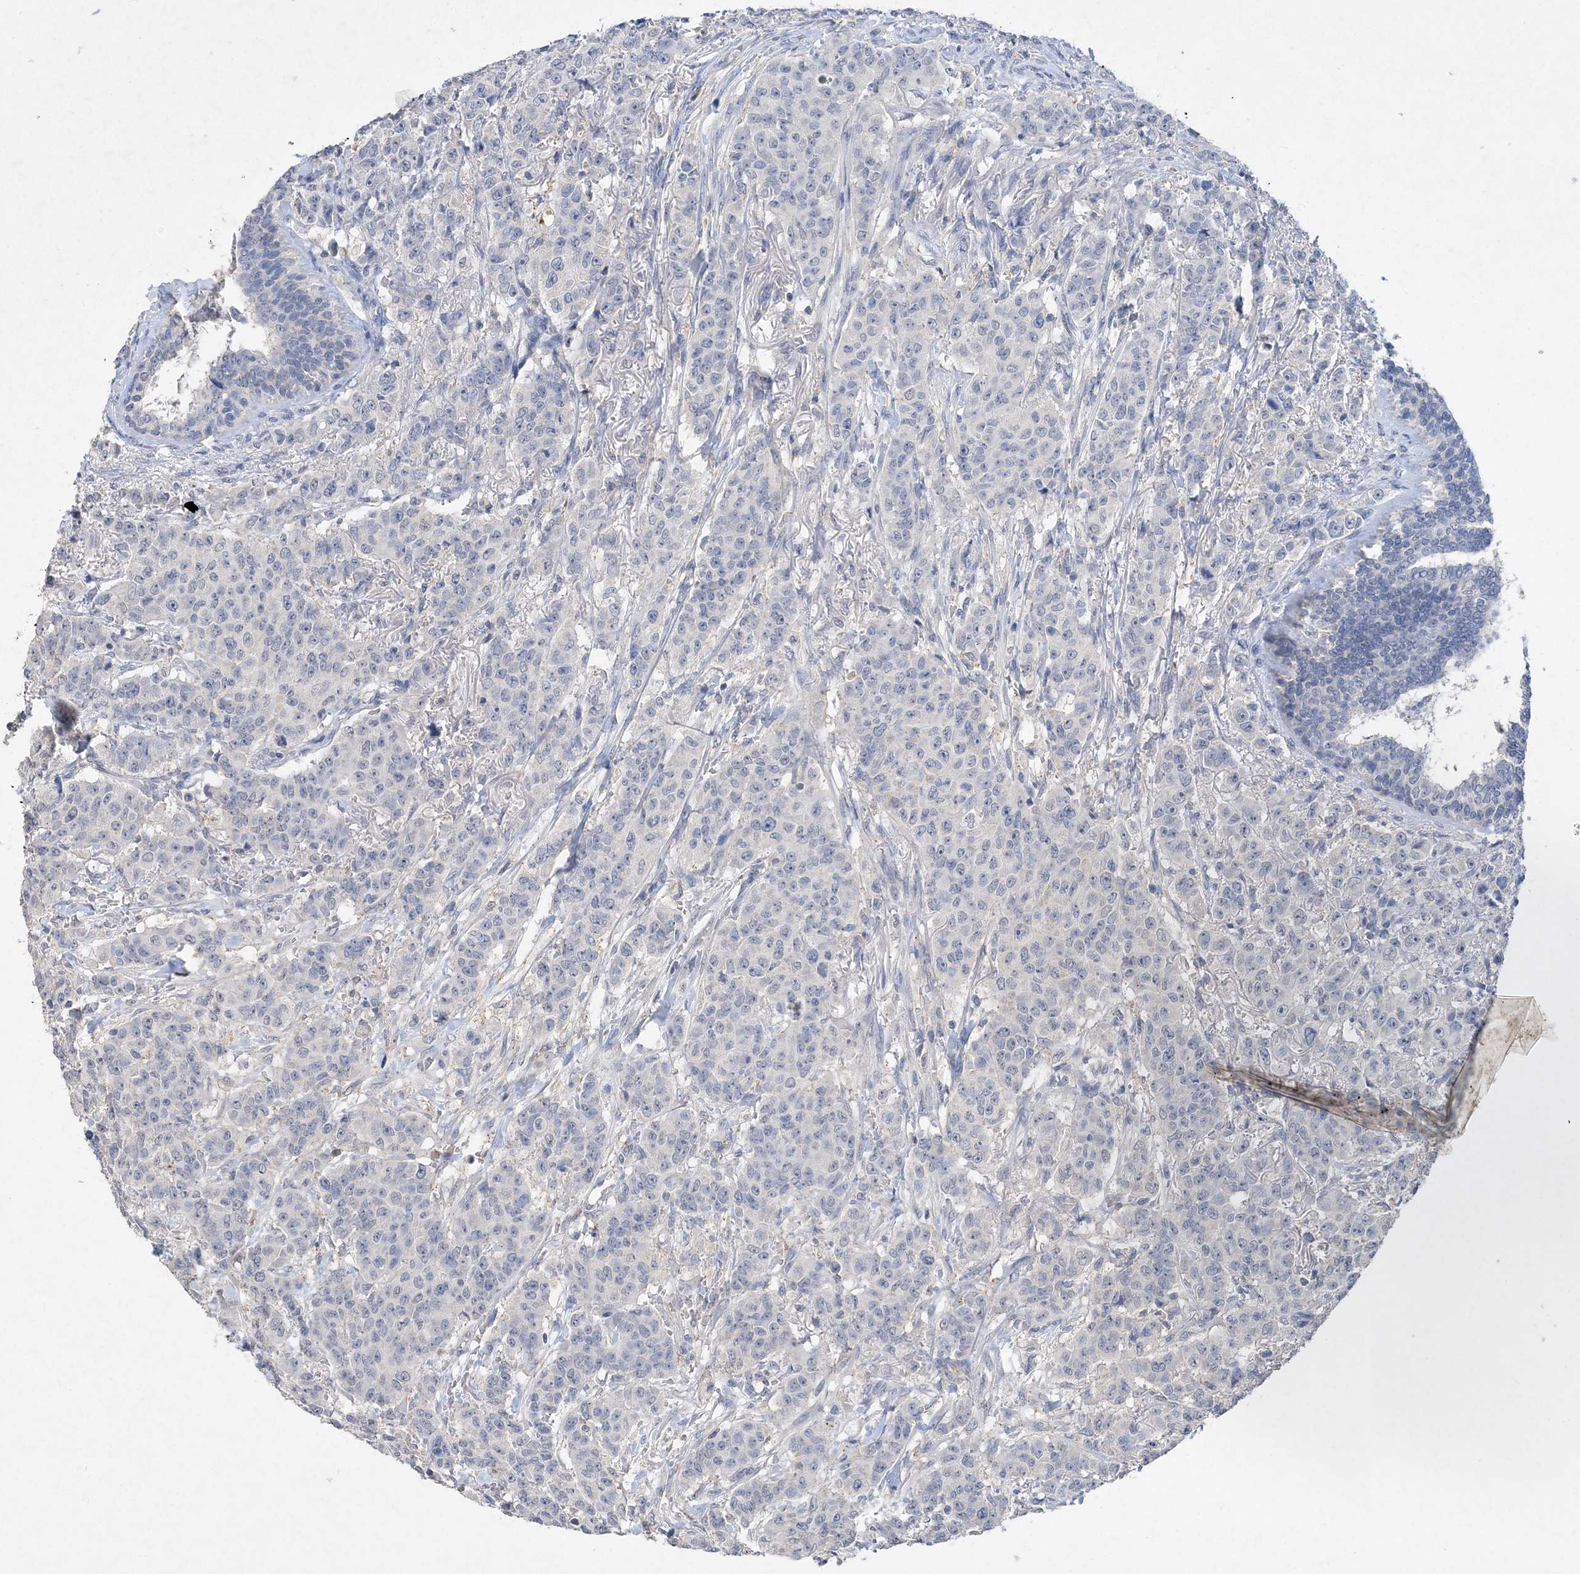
{"staining": {"intensity": "negative", "quantity": "none", "location": "none"}, "tissue": "breast cancer", "cell_type": "Tumor cells", "image_type": "cancer", "snomed": [{"axis": "morphology", "description": "Duct carcinoma"}, {"axis": "topography", "description": "Breast"}], "caption": "High power microscopy histopathology image of an immunohistochemistry (IHC) photomicrograph of breast cancer (intraductal carcinoma), revealing no significant staining in tumor cells.", "gene": "C11orf58", "patient": {"sex": "female", "age": 40}}